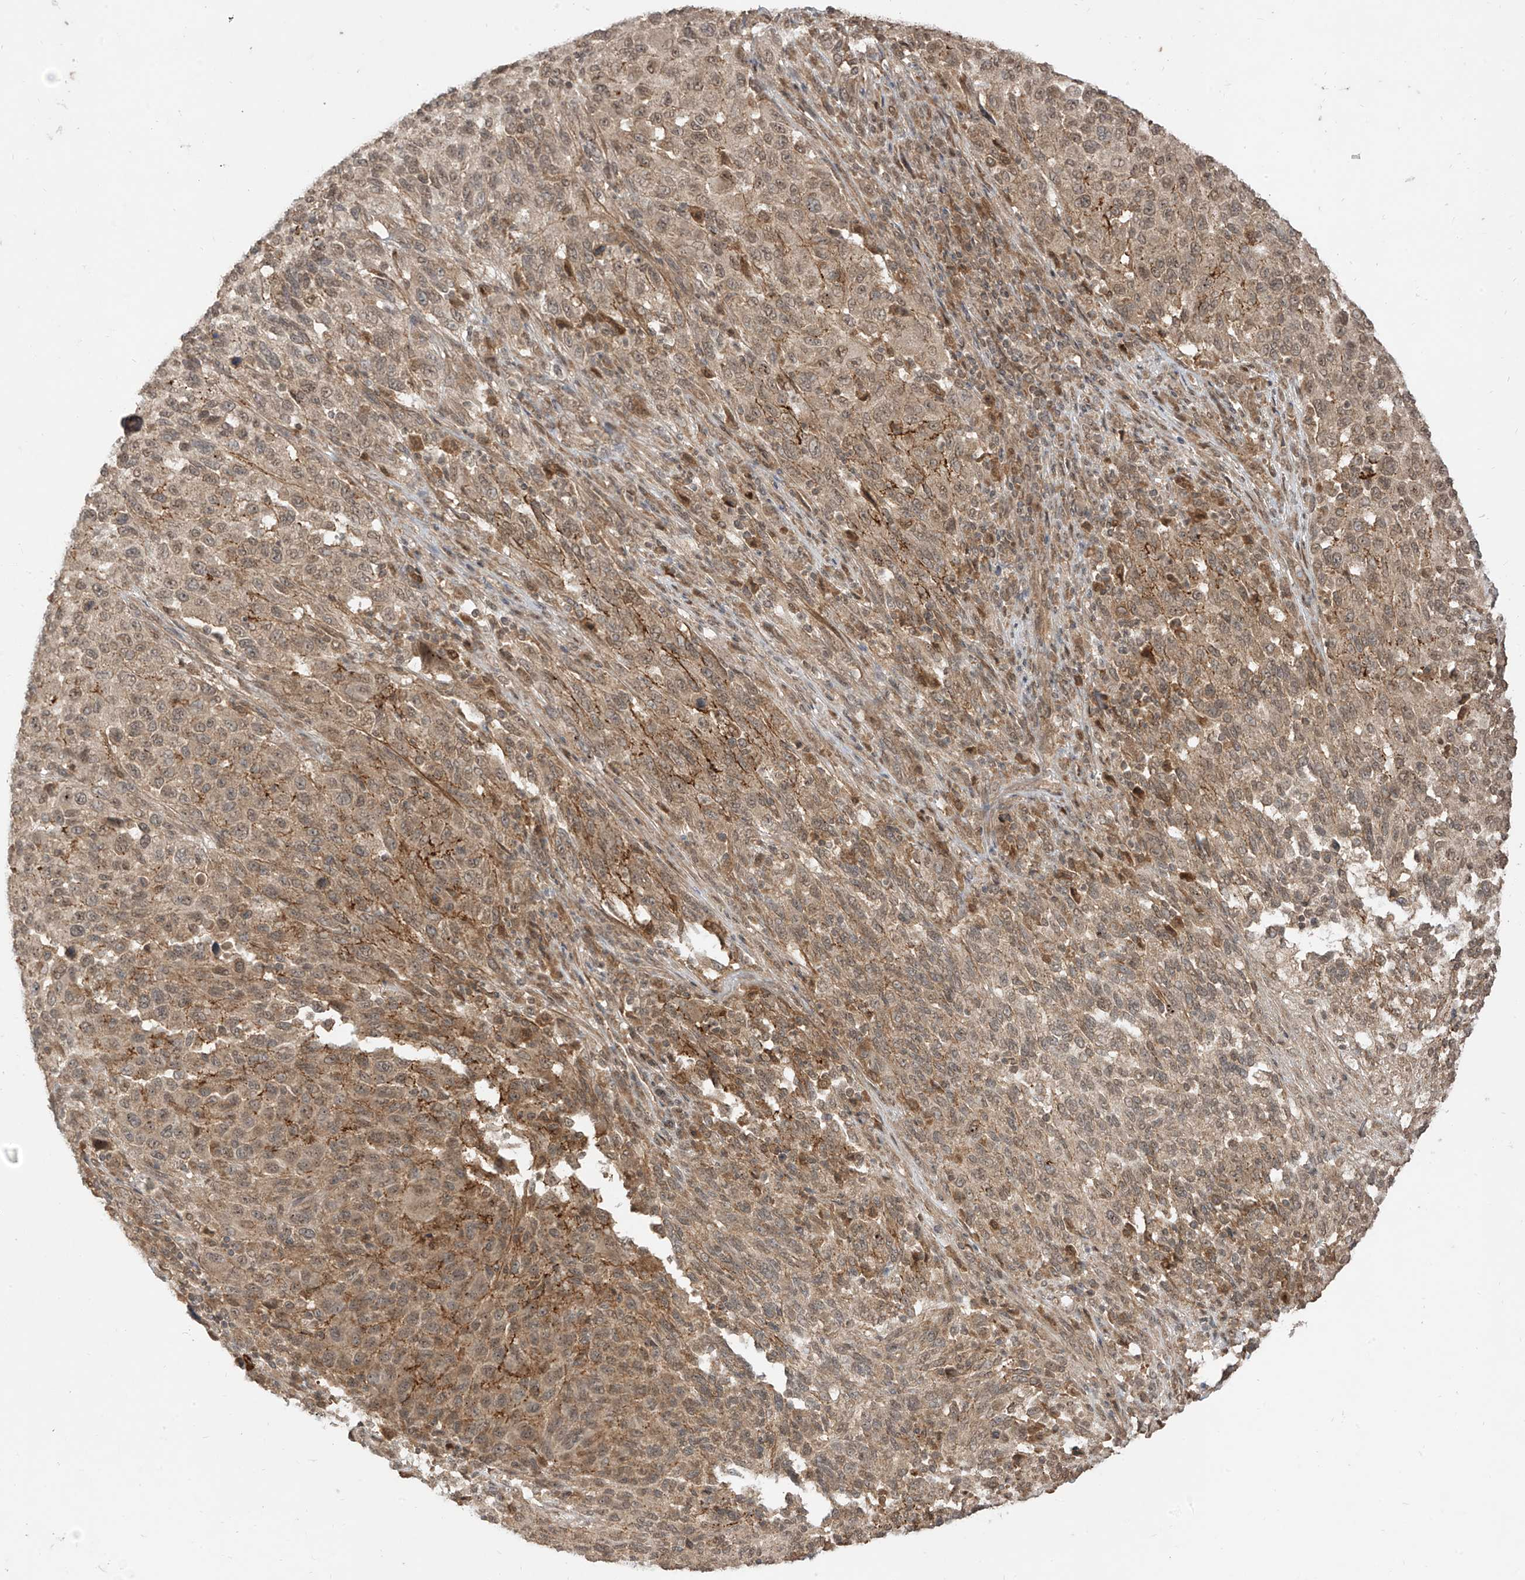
{"staining": {"intensity": "weak", "quantity": ">75%", "location": "cytoplasmic/membranous,nuclear"}, "tissue": "melanoma", "cell_type": "Tumor cells", "image_type": "cancer", "snomed": [{"axis": "morphology", "description": "Malignant melanoma, Metastatic site"}, {"axis": "topography", "description": "Lymph node"}], "caption": "Tumor cells show weak cytoplasmic/membranous and nuclear staining in approximately >75% of cells in melanoma. (DAB IHC with brightfield microscopy, high magnification).", "gene": "LCOR", "patient": {"sex": "male", "age": 61}}